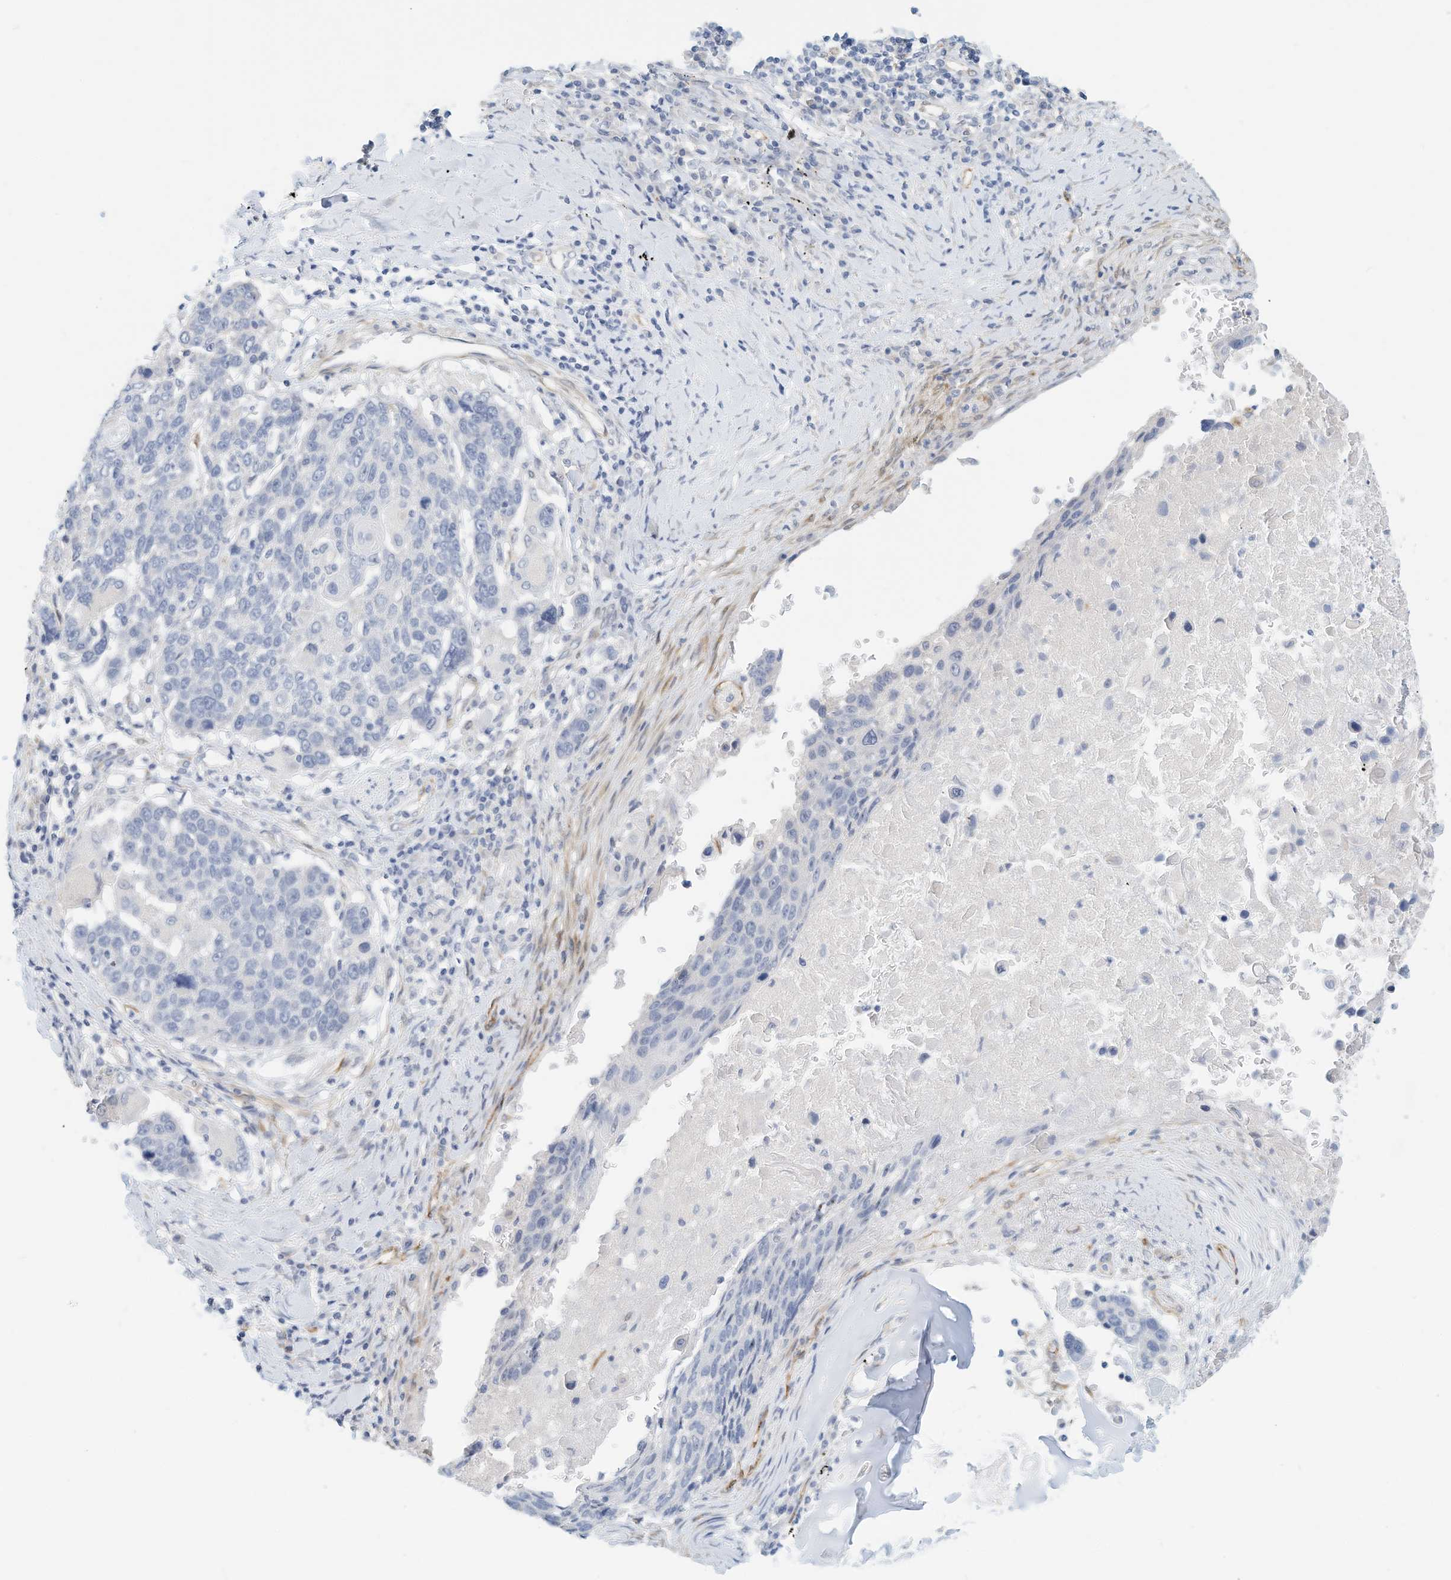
{"staining": {"intensity": "negative", "quantity": "none", "location": "none"}, "tissue": "lung cancer", "cell_type": "Tumor cells", "image_type": "cancer", "snomed": [{"axis": "morphology", "description": "Squamous cell carcinoma, NOS"}, {"axis": "topography", "description": "Lung"}], "caption": "The micrograph displays no significant positivity in tumor cells of lung cancer. (Stains: DAB IHC with hematoxylin counter stain, Microscopy: brightfield microscopy at high magnification).", "gene": "ARHGAP28", "patient": {"sex": "male", "age": 66}}